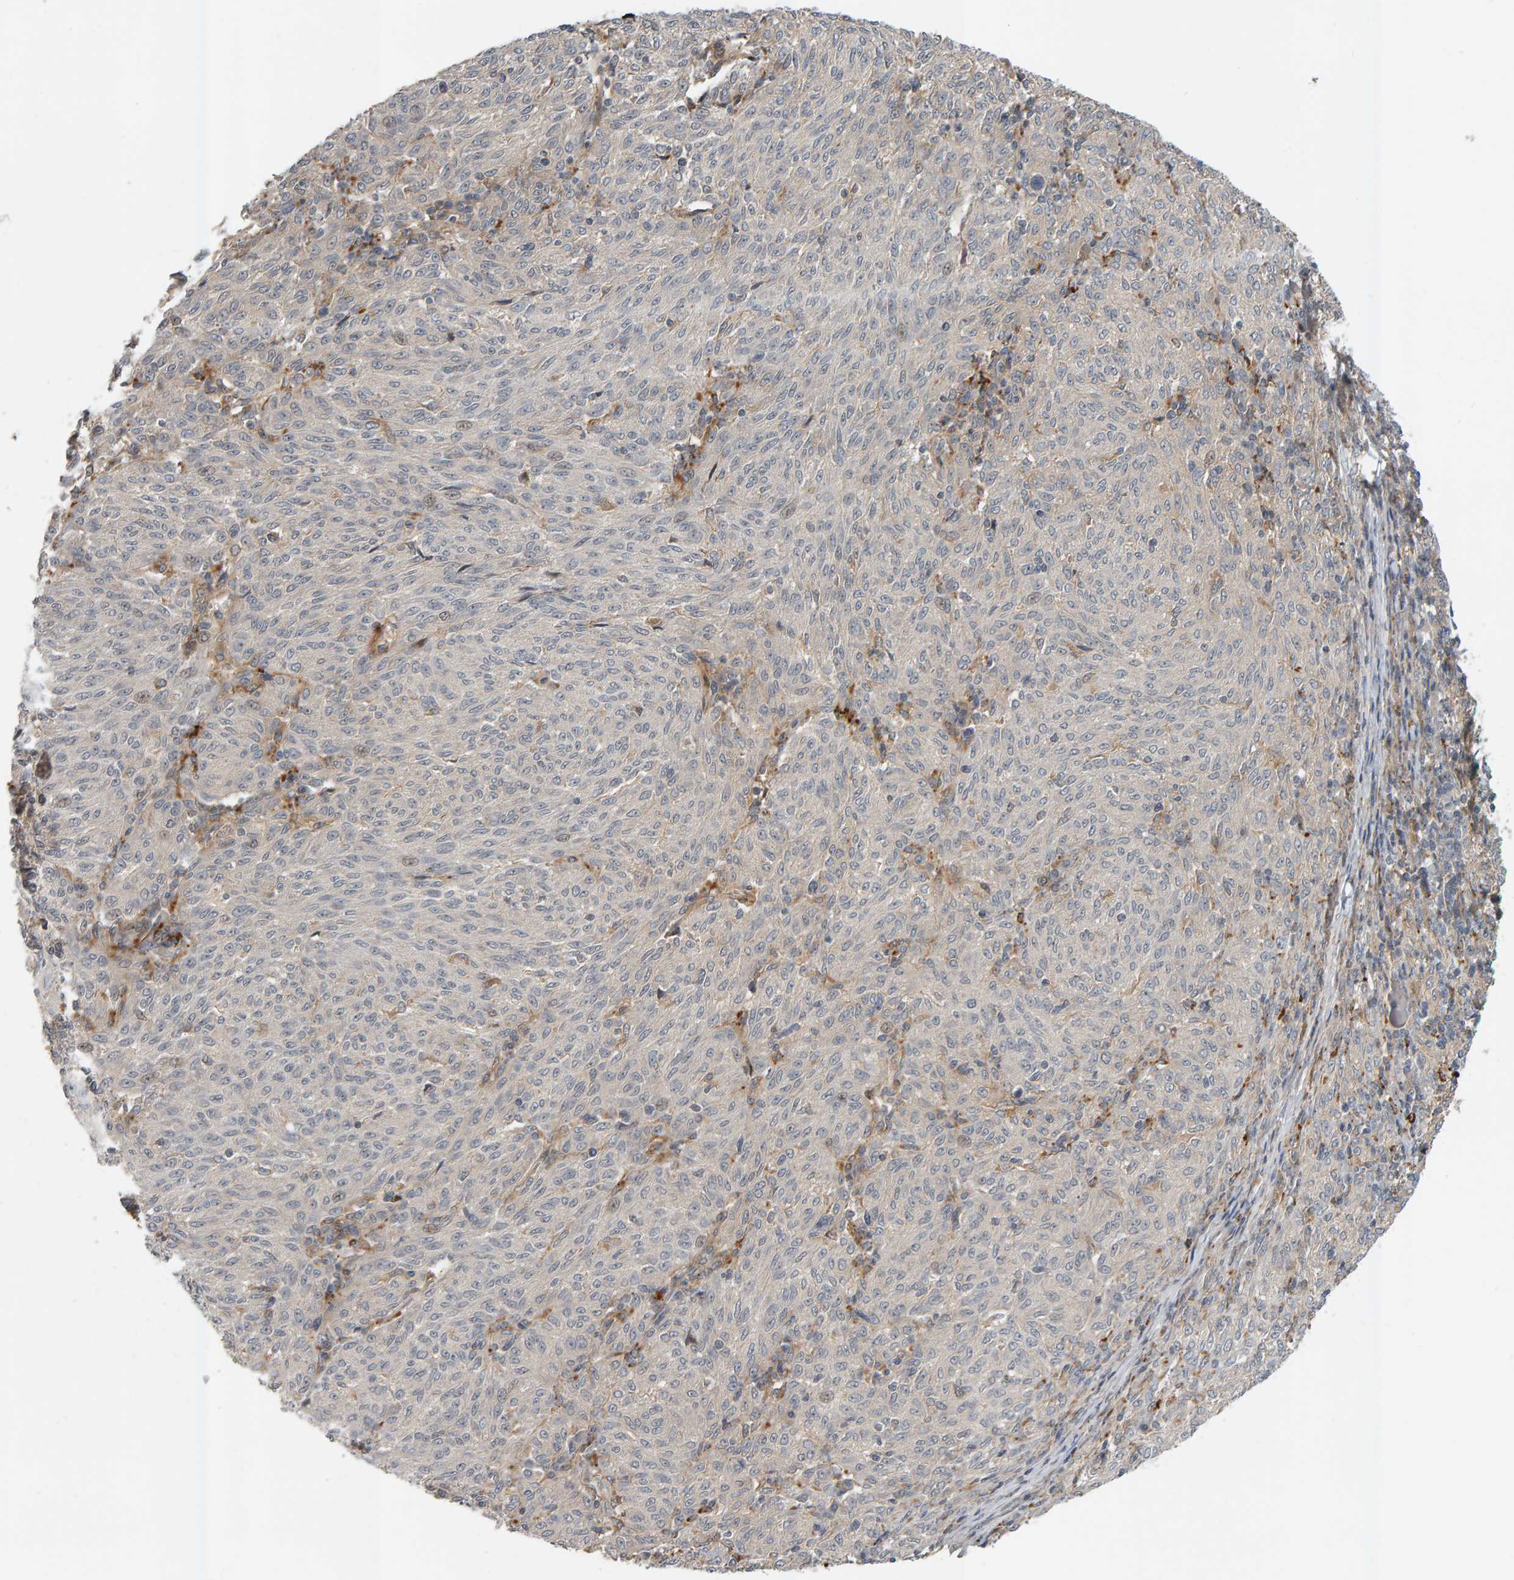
{"staining": {"intensity": "negative", "quantity": "none", "location": "none"}, "tissue": "melanoma", "cell_type": "Tumor cells", "image_type": "cancer", "snomed": [{"axis": "morphology", "description": "Malignant melanoma, NOS"}, {"axis": "topography", "description": "Skin"}], "caption": "This micrograph is of malignant melanoma stained with IHC to label a protein in brown with the nuclei are counter-stained blue. There is no staining in tumor cells.", "gene": "ZNF160", "patient": {"sex": "female", "age": 72}}